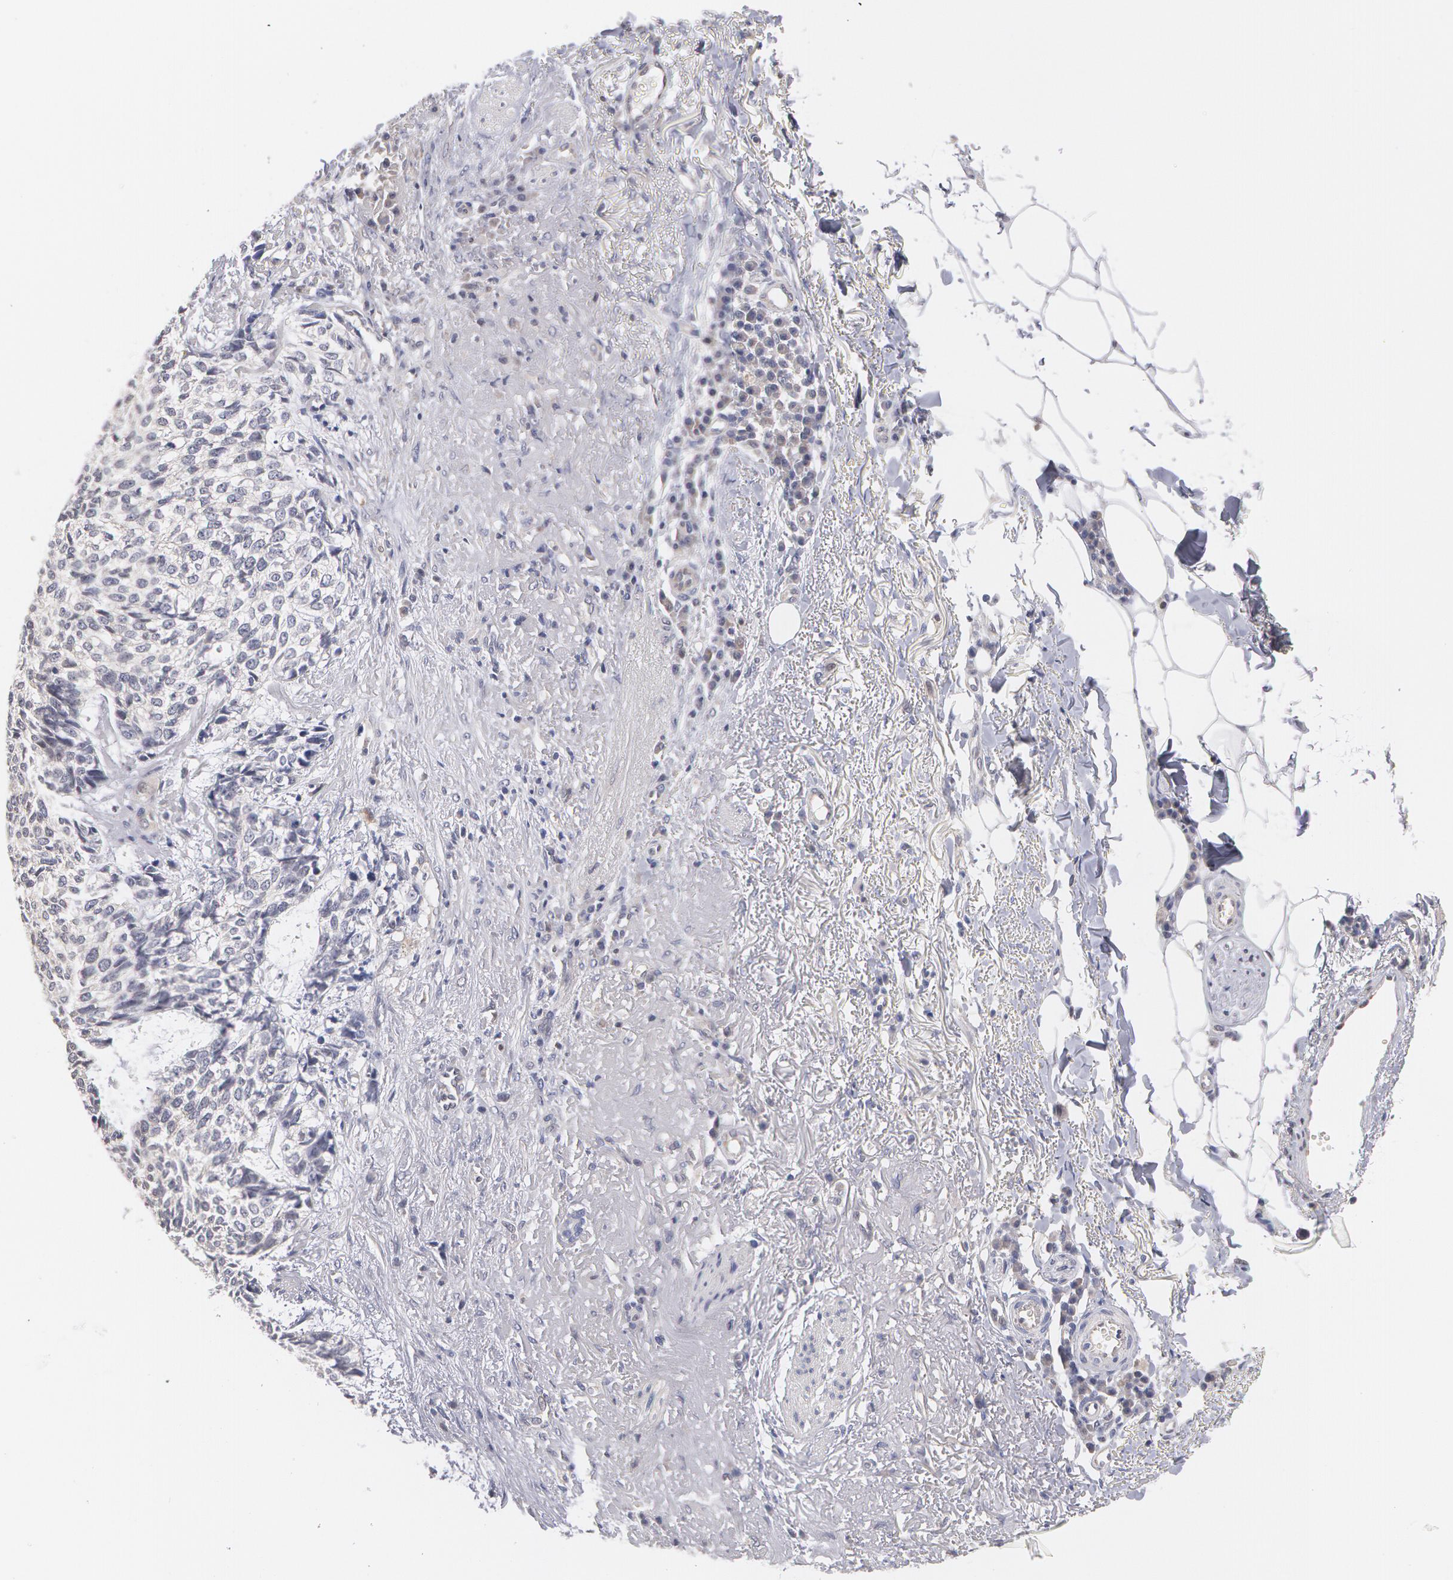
{"staining": {"intensity": "negative", "quantity": "none", "location": "none"}, "tissue": "skin cancer", "cell_type": "Tumor cells", "image_type": "cancer", "snomed": [{"axis": "morphology", "description": "Basal cell carcinoma"}, {"axis": "topography", "description": "Skin"}], "caption": "IHC of skin basal cell carcinoma reveals no expression in tumor cells. (DAB IHC visualized using brightfield microscopy, high magnification).", "gene": "TXNRD1", "patient": {"sex": "female", "age": 89}}